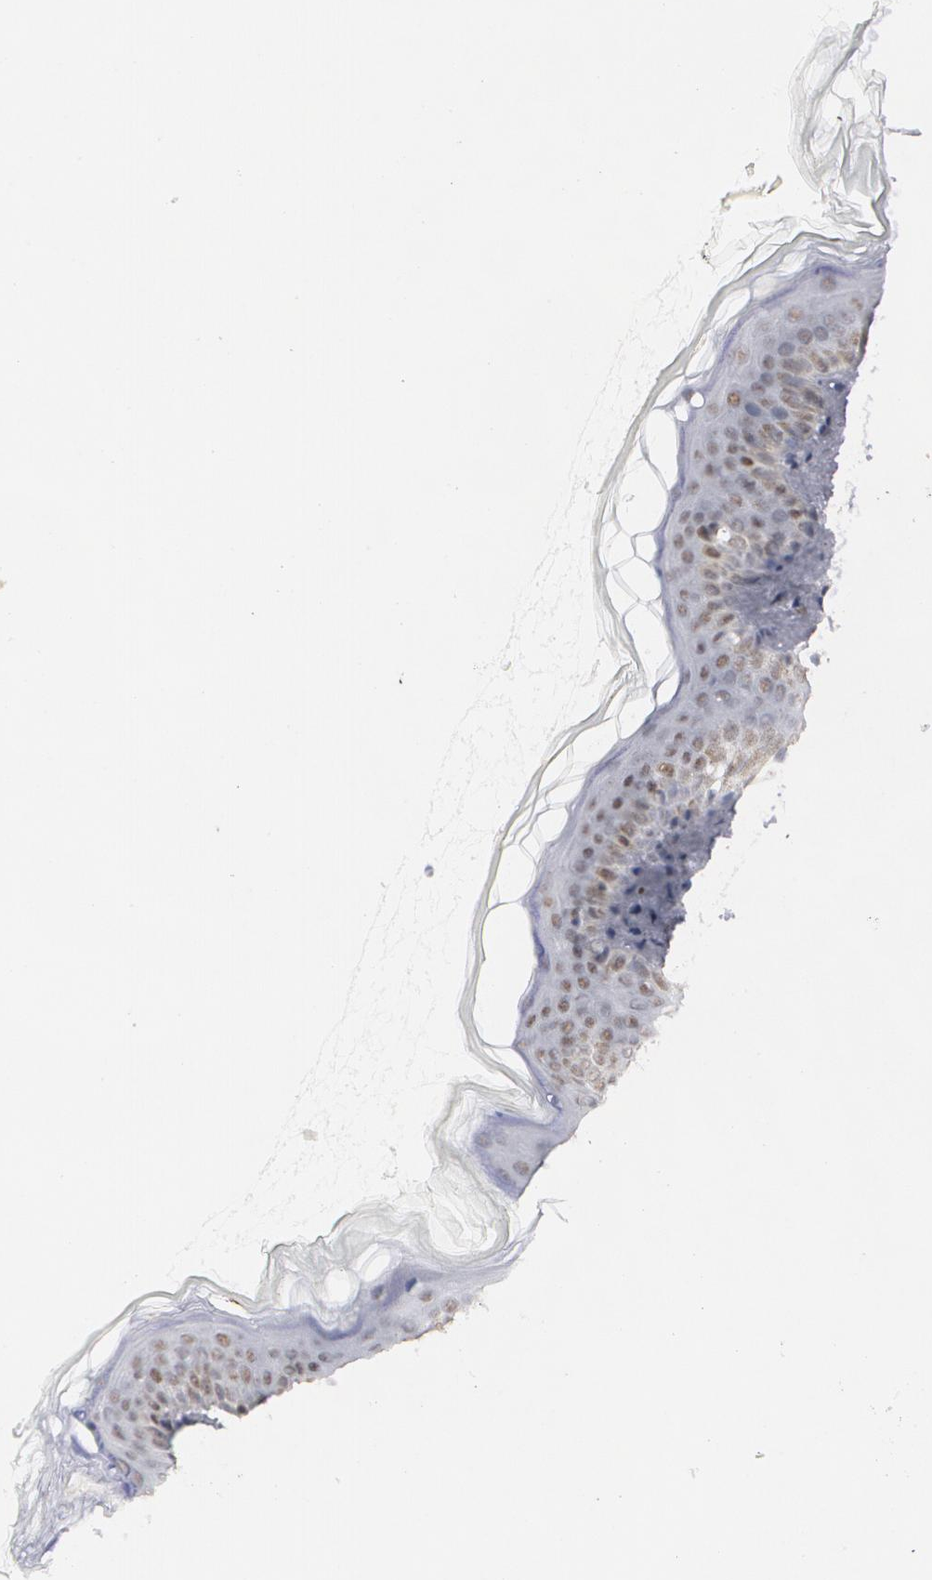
{"staining": {"intensity": "weak", "quantity": ">75%", "location": "nuclear"}, "tissue": "skin", "cell_type": "Fibroblasts", "image_type": "normal", "snomed": [{"axis": "morphology", "description": "Normal tissue, NOS"}, {"axis": "topography", "description": "Skin"}], "caption": "DAB immunohistochemical staining of unremarkable human skin shows weak nuclear protein expression in about >75% of fibroblasts.", "gene": "MCL1", "patient": {"sex": "female", "age": 4}}